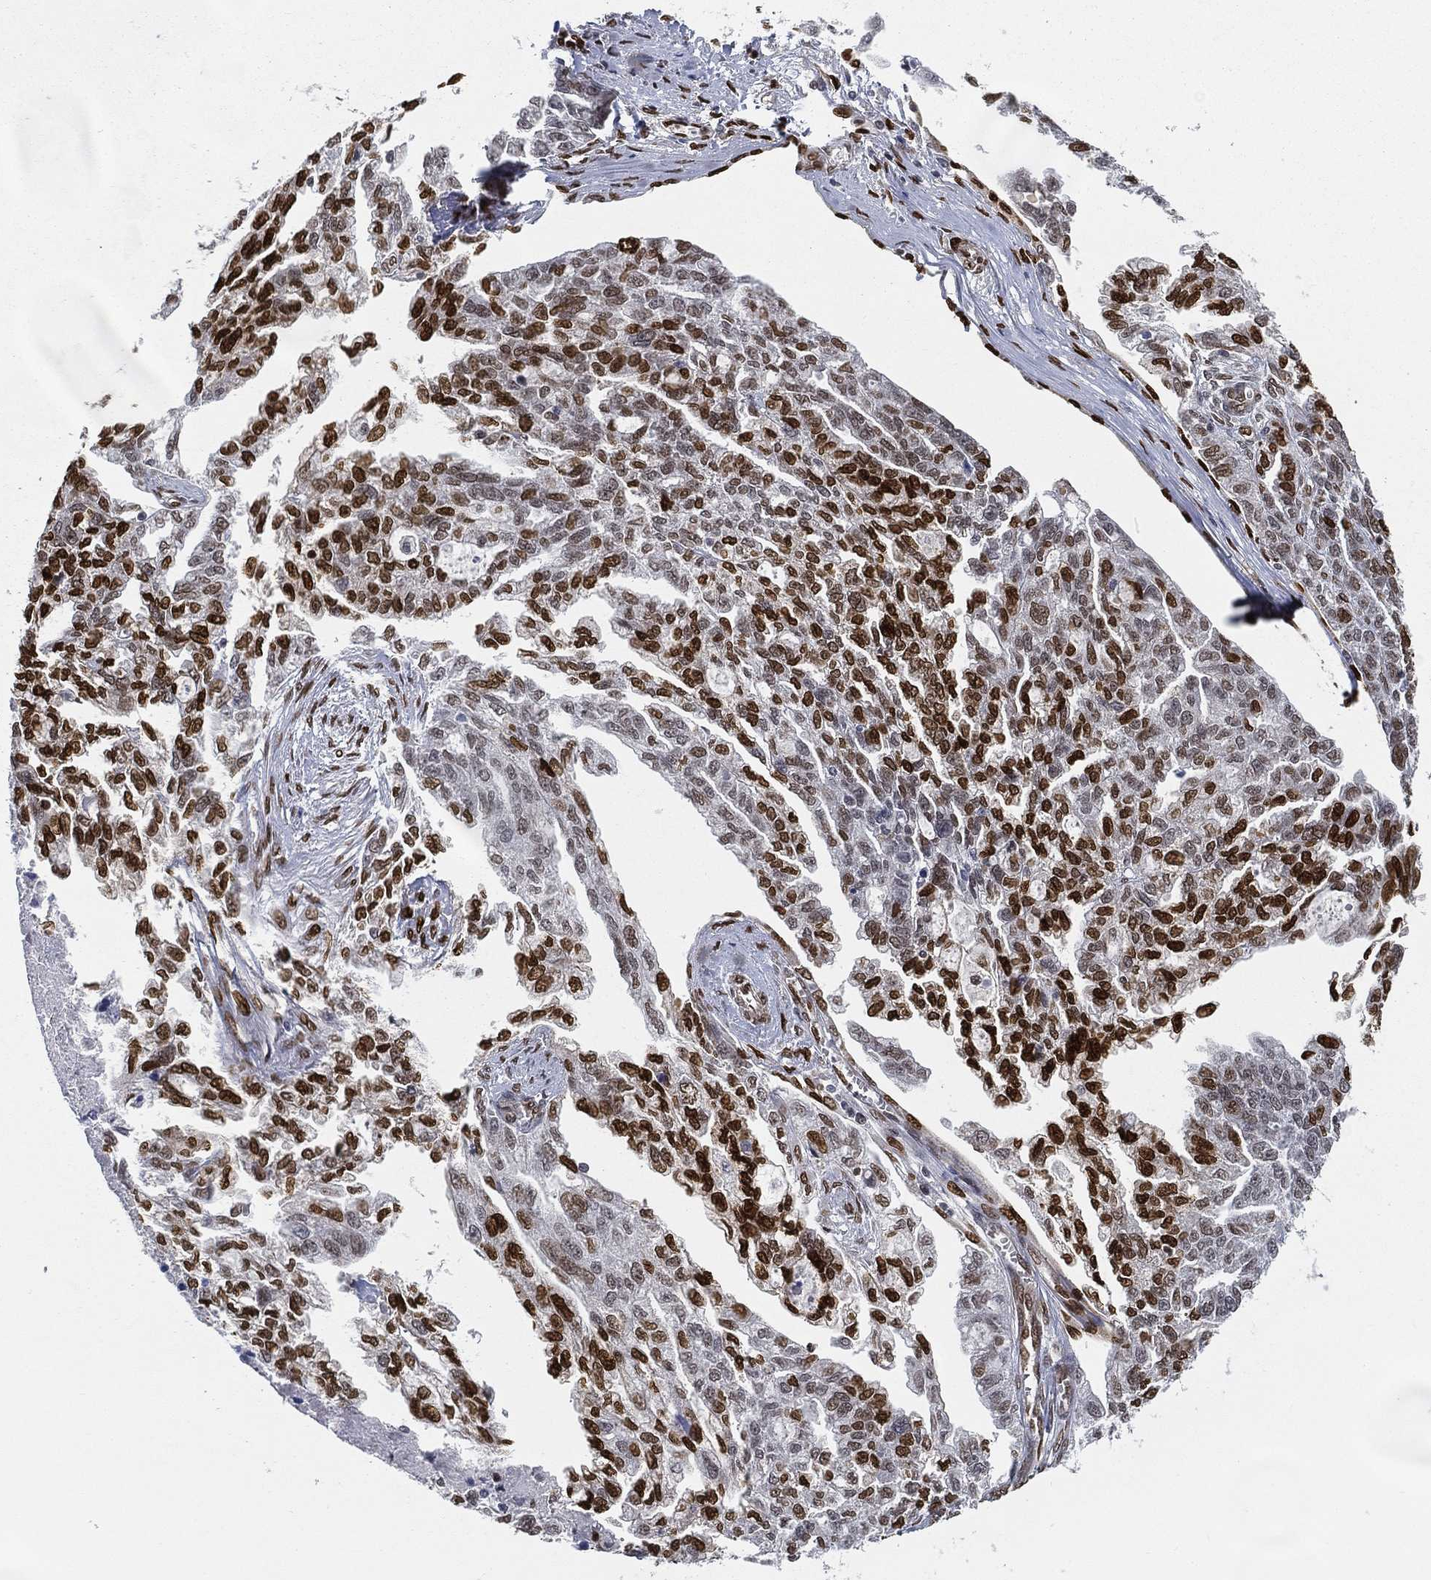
{"staining": {"intensity": "strong", "quantity": "25%-75%", "location": "nuclear"}, "tissue": "ovarian cancer", "cell_type": "Tumor cells", "image_type": "cancer", "snomed": [{"axis": "morphology", "description": "Cystadenocarcinoma, serous, NOS"}, {"axis": "topography", "description": "Ovary"}], "caption": "Human ovarian serous cystadenocarcinoma stained for a protein (brown) displays strong nuclear positive positivity in approximately 25%-75% of tumor cells.", "gene": "LMNB1", "patient": {"sex": "female", "age": 51}}